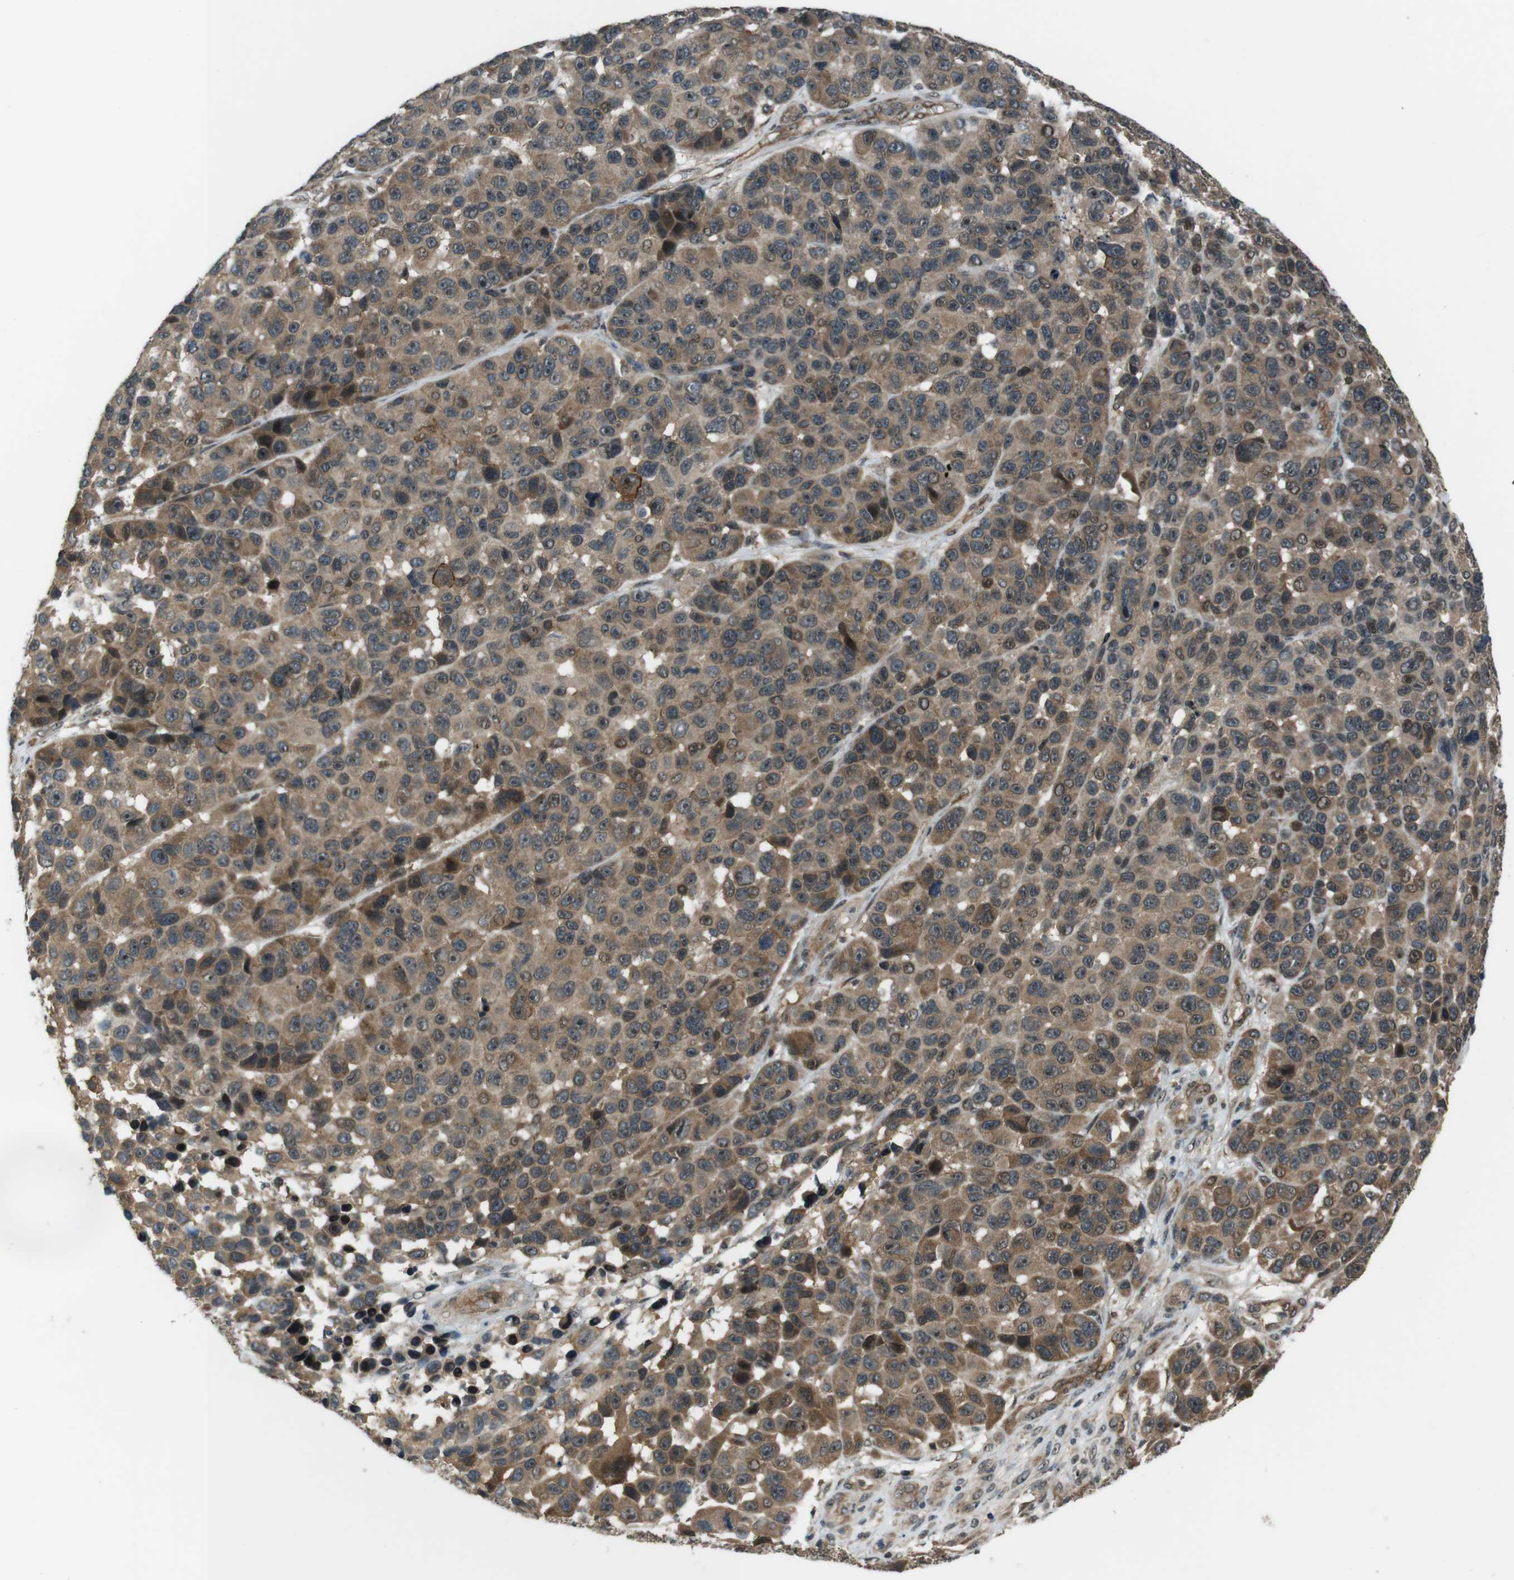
{"staining": {"intensity": "moderate", "quantity": ">75%", "location": "cytoplasmic/membranous,nuclear"}, "tissue": "melanoma", "cell_type": "Tumor cells", "image_type": "cancer", "snomed": [{"axis": "morphology", "description": "Malignant melanoma, NOS"}, {"axis": "topography", "description": "Skin"}], "caption": "High-magnification brightfield microscopy of melanoma stained with DAB (3,3'-diaminobenzidine) (brown) and counterstained with hematoxylin (blue). tumor cells exhibit moderate cytoplasmic/membranous and nuclear positivity is appreciated in about>75% of cells.", "gene": "TIAM2", "patient": {"sex": "male", "age": 53}}